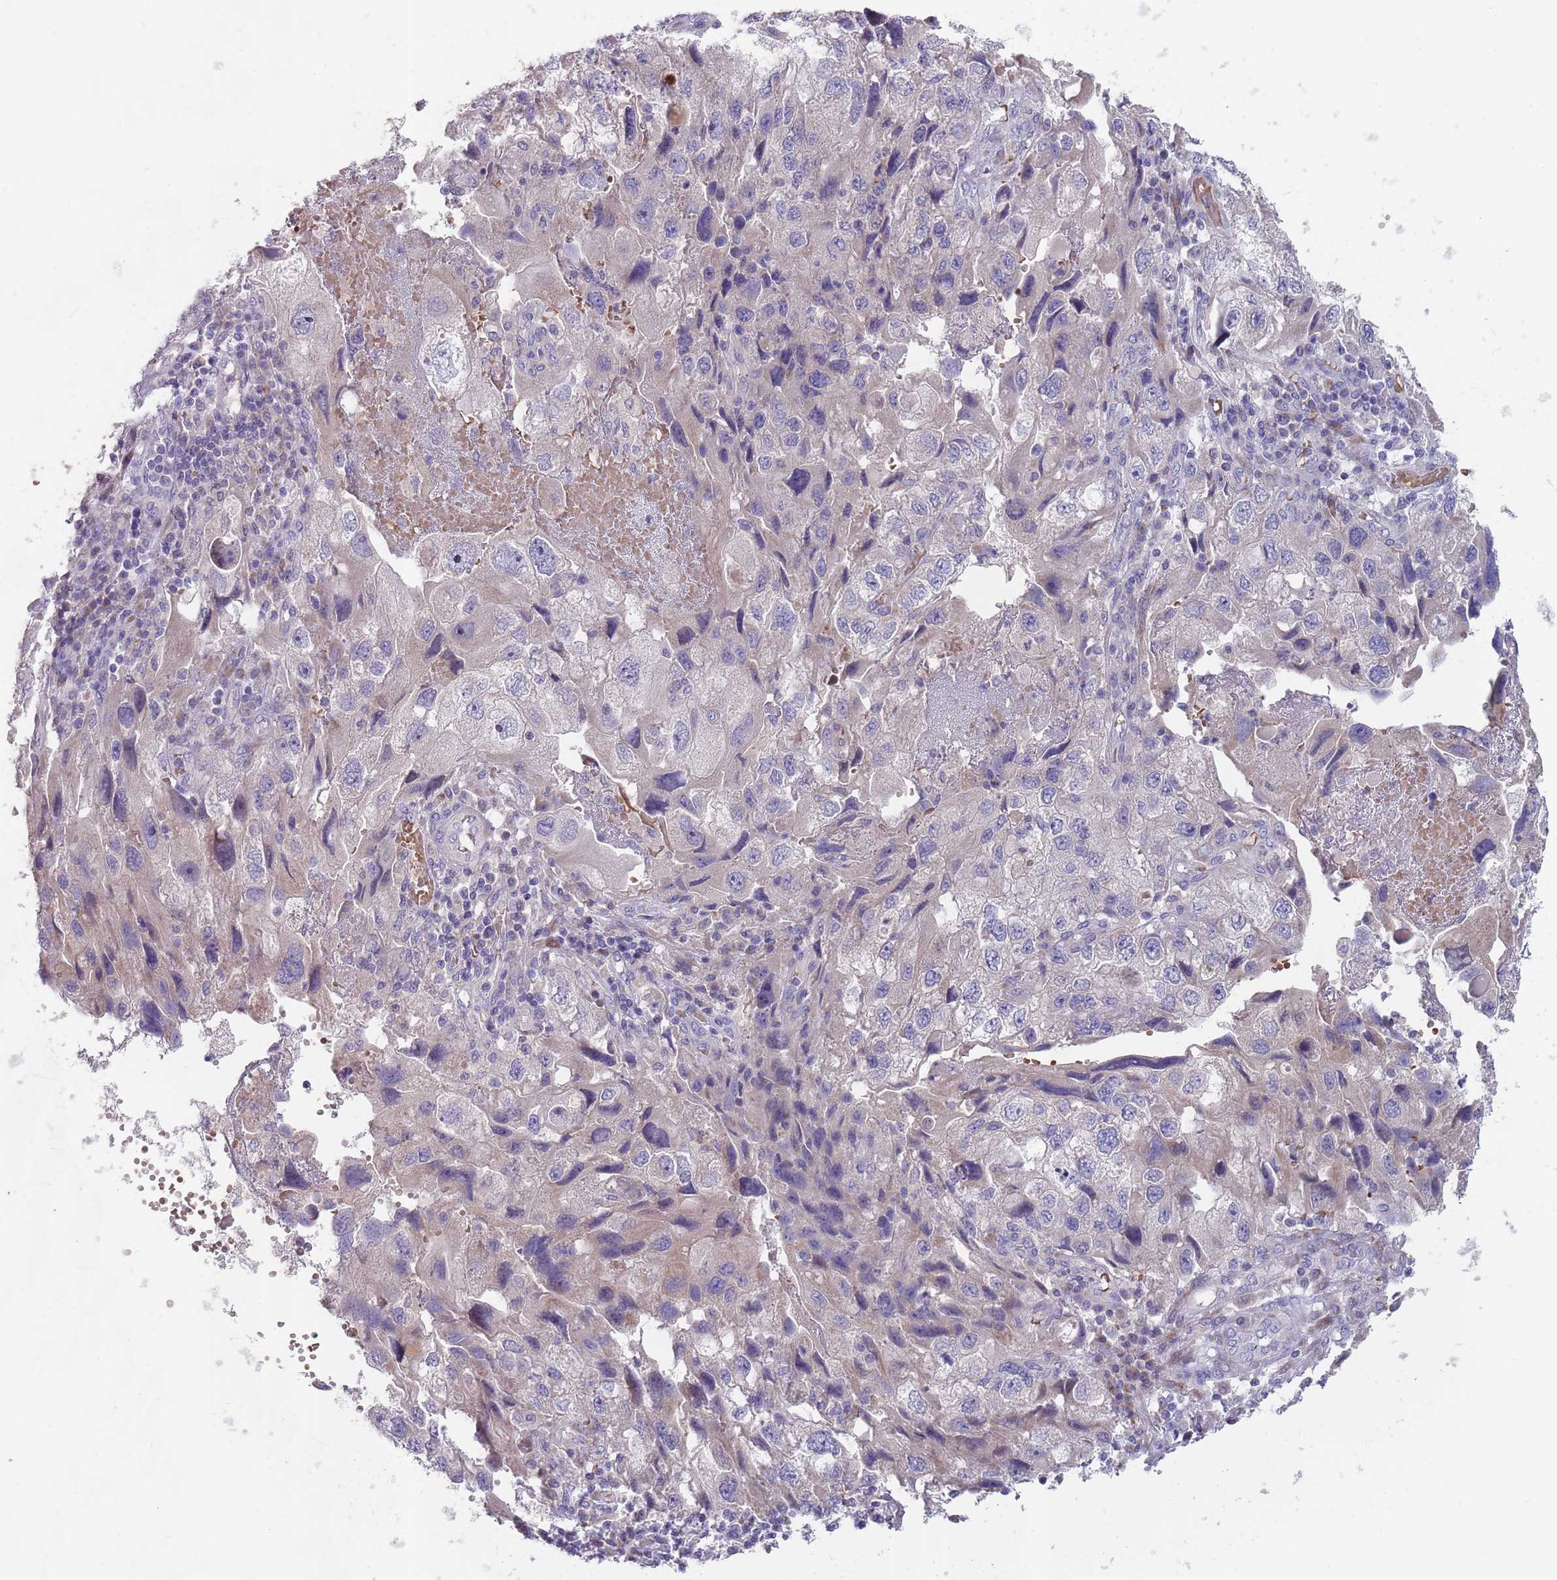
{"staining": {"intensity": "negative", "quantity": "none", "location": "none"}, "tissue": "endometrial cancer", "cell_type": "Tumor cells", "image_type": "cancer", "snomed": [{"axis": "morphology", "description": "Adenocarcinoma, NOS"}, {"axis": "topography", "description": "Endometrium"}], "caption": "Immunohistochemistry of endometrial adenocarcinoma displays no expression in tumor cells. (DAB (3,3'-diaminobenzidine) IHC with hematoxylin counter stain).", "gene": "PRAC1", "patient": {"sex": "female", "age": 49}}